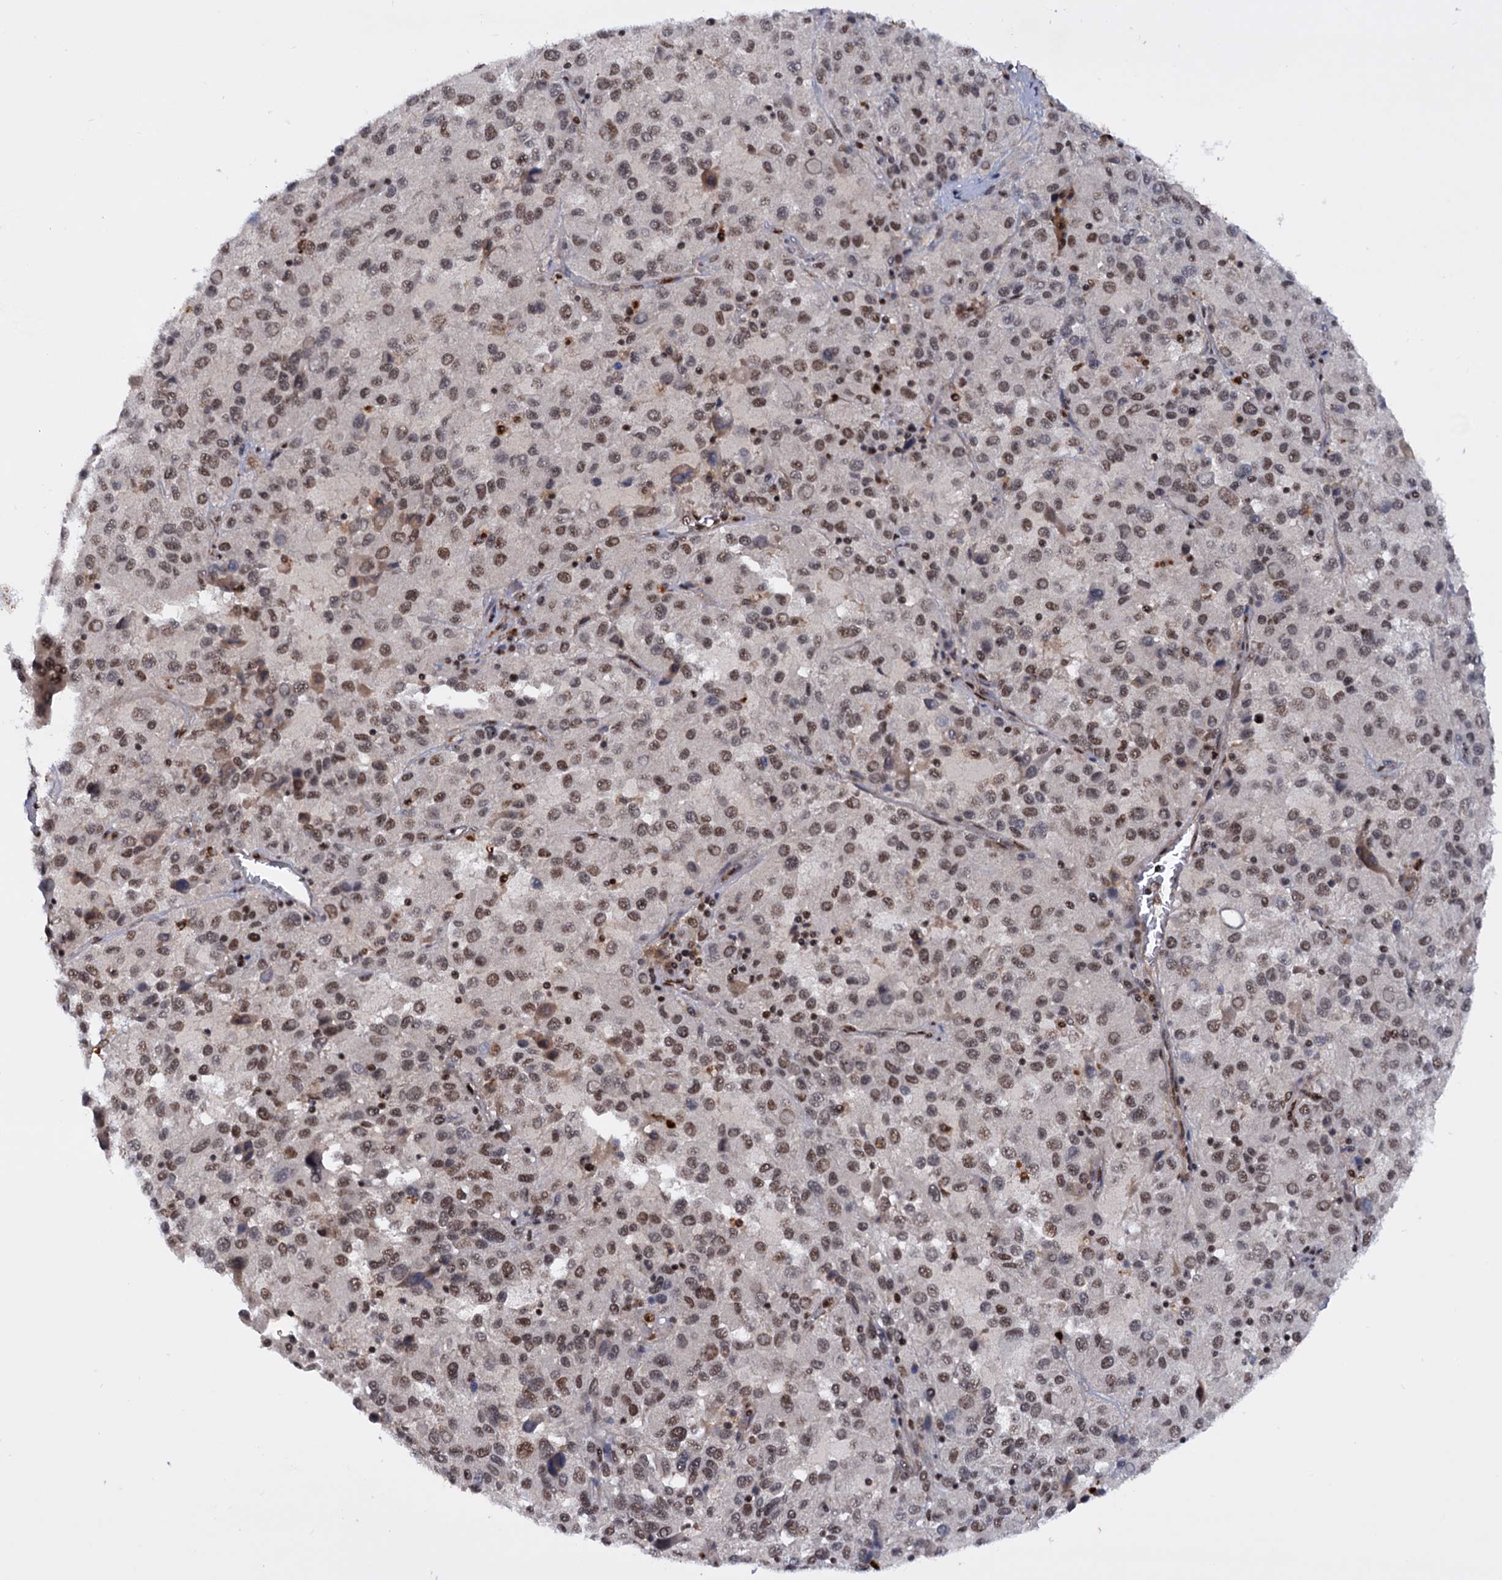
{"staining": {"intensity": "moderate", "quantity": ">75%", "location": "nuclear"}, "tissue": "melanoma", "cell_type": "Tumor cells", "image_type": "cancer", "snomed": [{"axis": "morphology", "description": "Malignant melanoma, Metastatic site"}, {"axis": "topography", "description": "Lung"}], "caption": "Immunohistochemistry of human melanoma reveals medium levels of moderate nuclear staining in about >75% of tumor cells. The protein is shown in brown color, while the nuclei are stained blue.", "gene": "TBC1D12", "patient": {"sex": "male", "age": 64}}